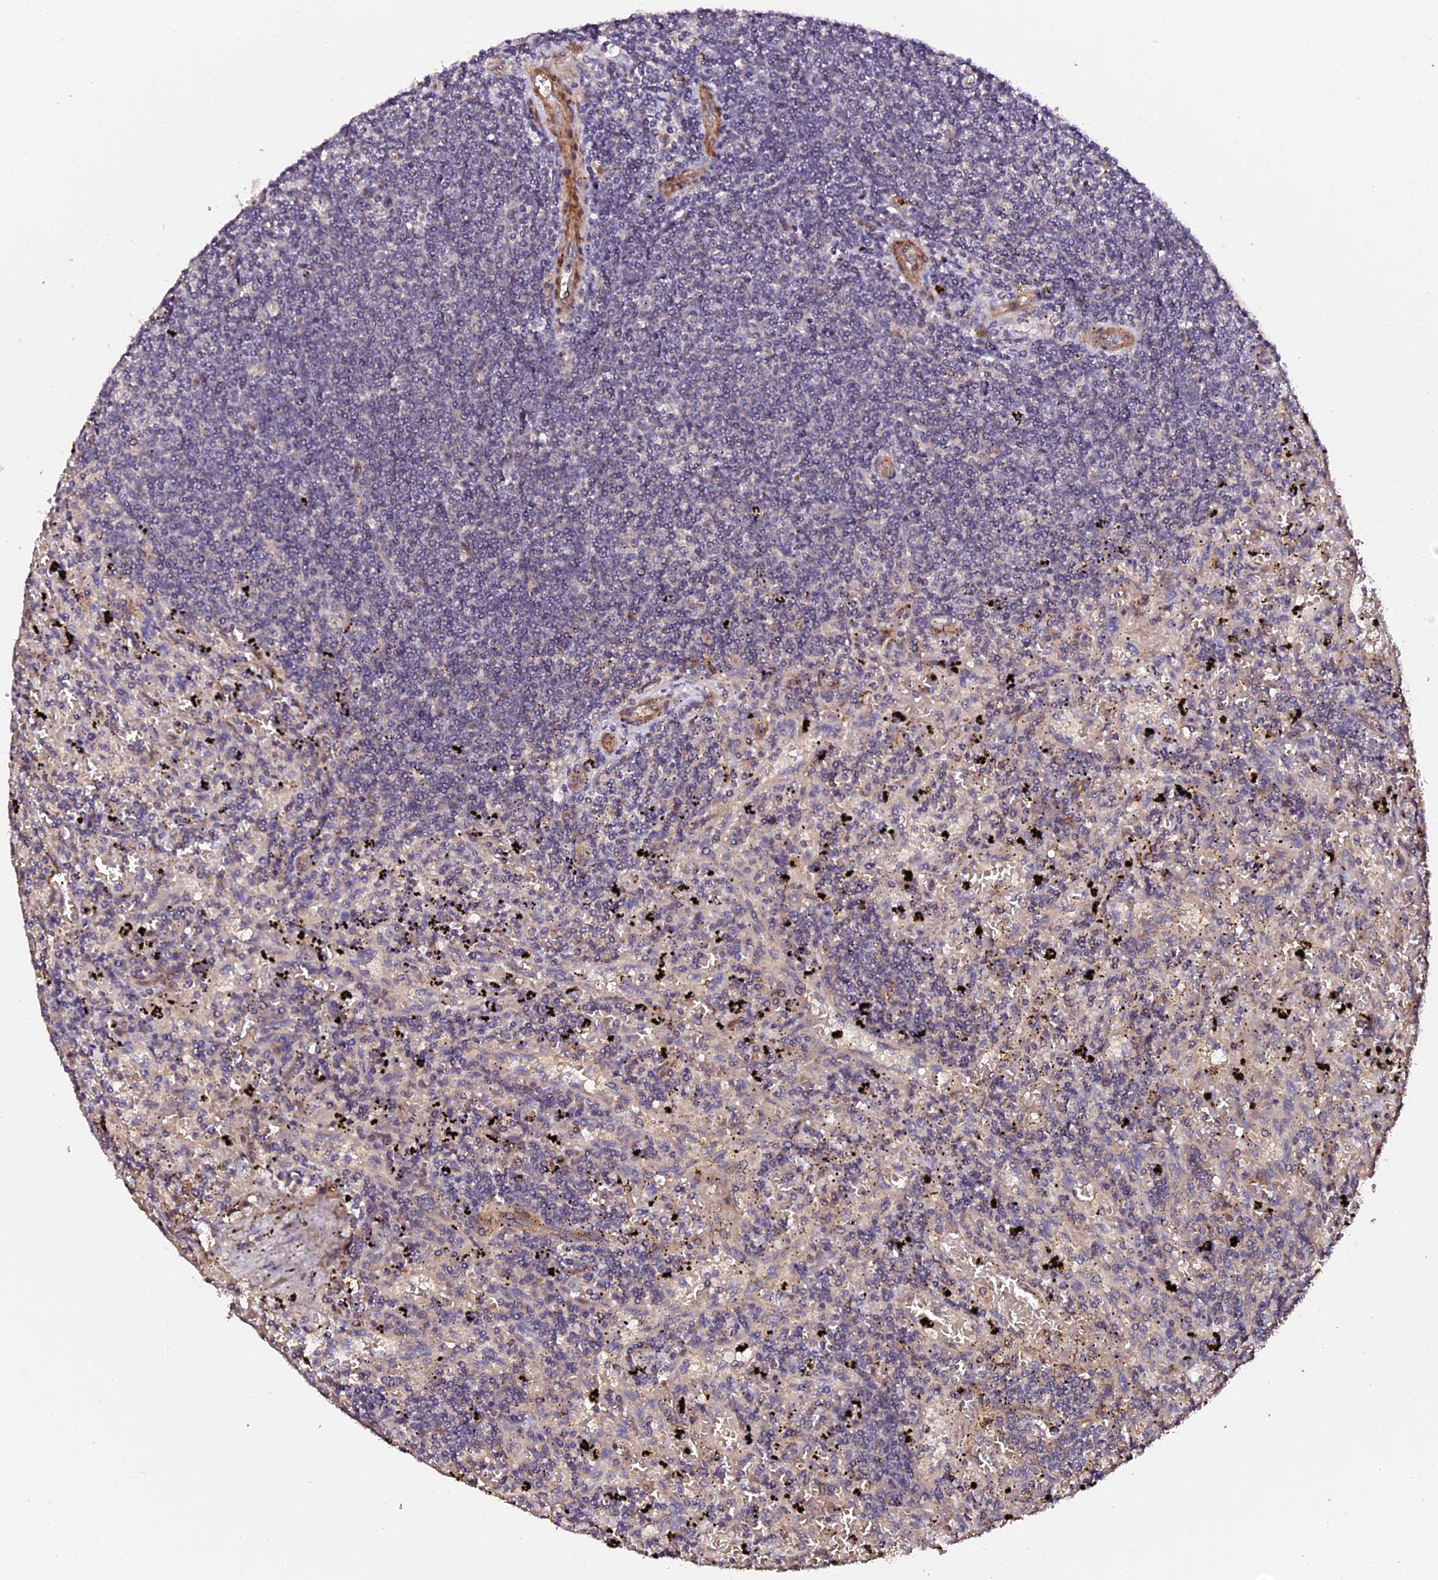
{"staining": {"intensity": "negative", "quantity": "none", "location": "none"}, "tissue": "lymphoma", "cell_type": "Tumor cells", "image_type": "cancer", "snomed": [{"axis": "morphology", "description": "Malignant lymphoma, non-Hodgkin's type, Low grade"}, {"axis": "topography", "description": "Spleen"}], "caption": "Tumor cells are negative for brown protein staining in low-grade malignant lymphoma, non-Hodgkin's type. (Brightfield microscopy of DAB (3,3'-diaminobenzidine) immunohistochemistry (IHC) at high magnification).", "gene": "TDO2", "patient": {"sex": "male", "age": 76}}